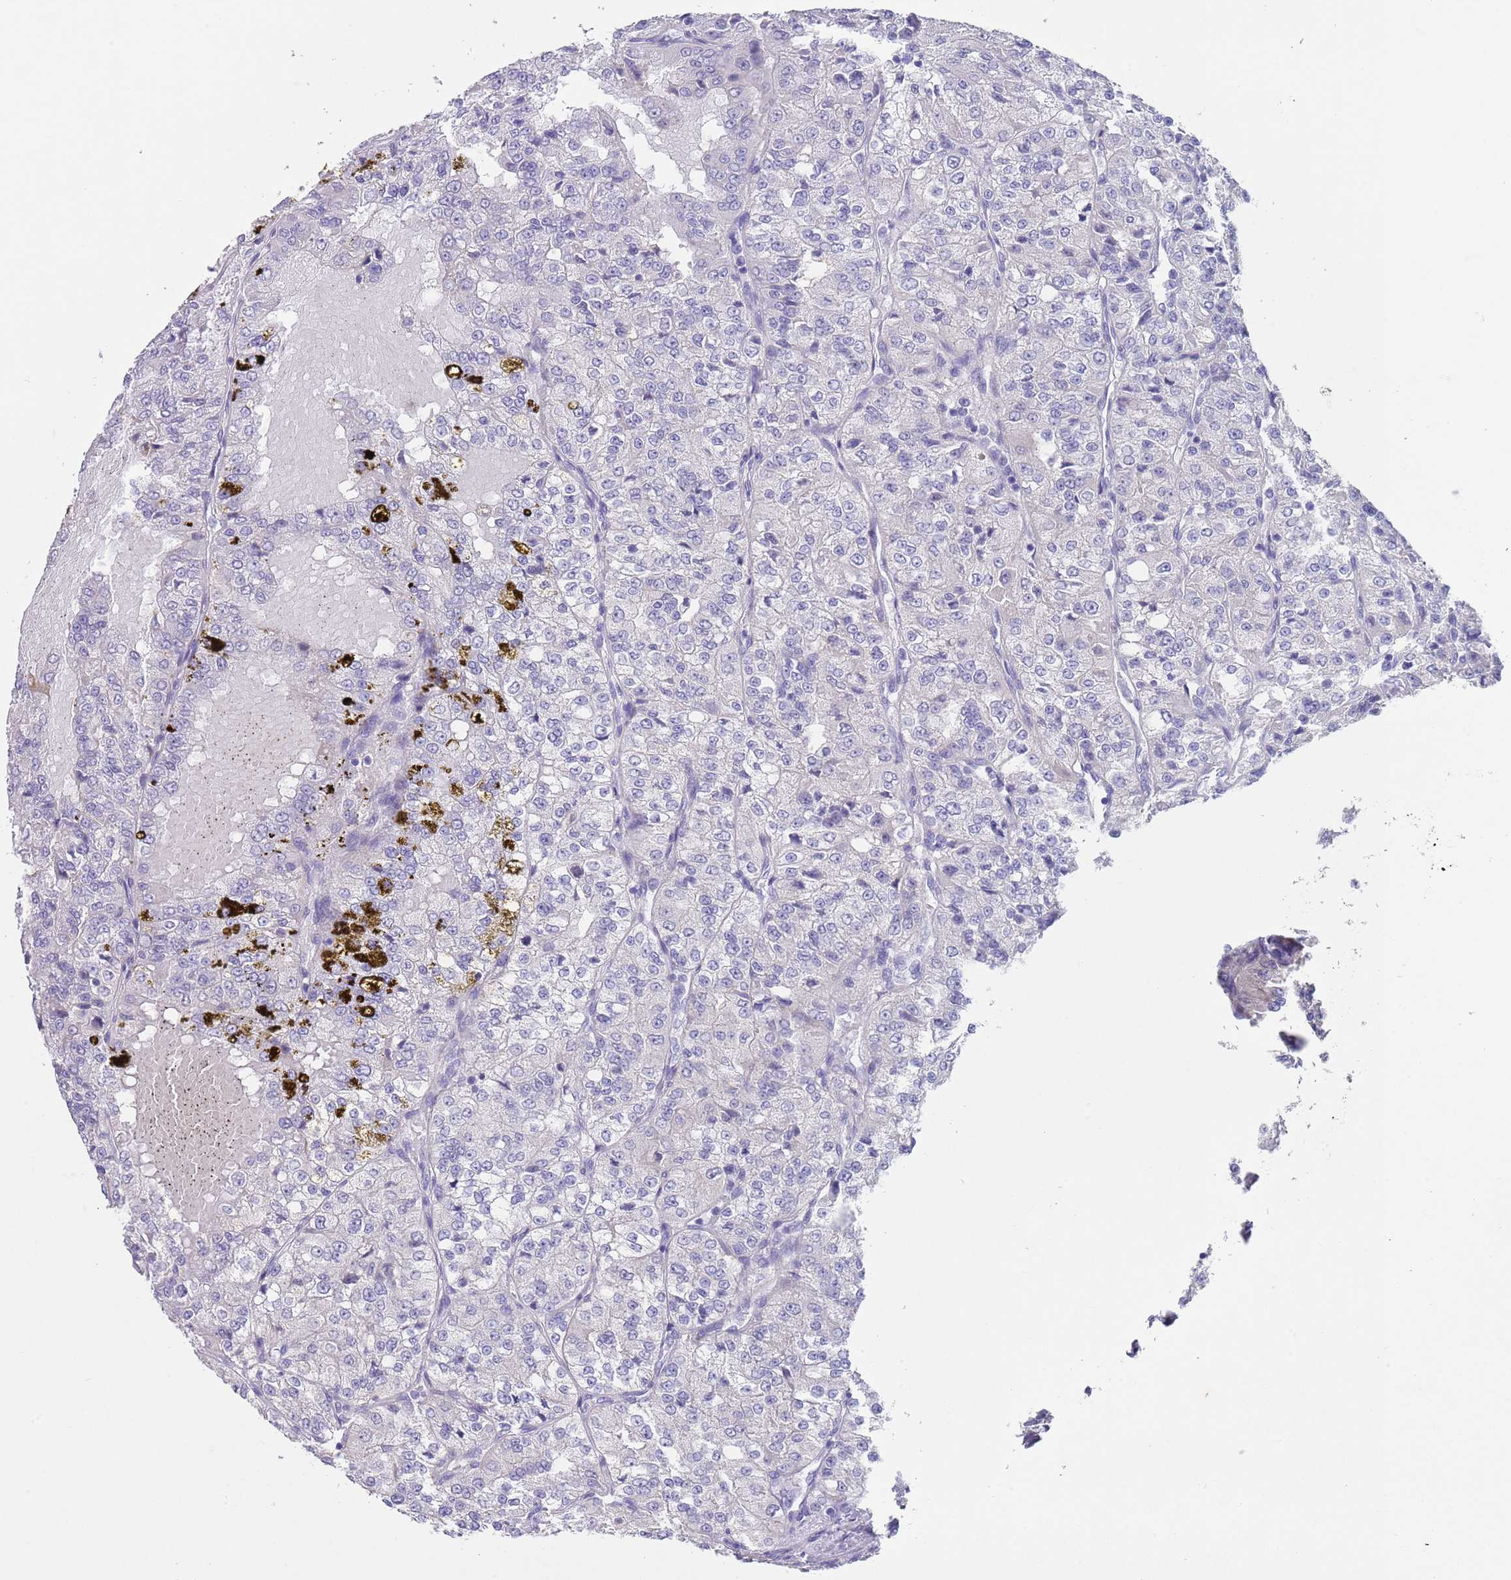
{"staining": {"intensity": "negative", "quantity": "none", "location": "none"}, "tissue": "renal cancer", "cell_type": "Tumor cells", "image_type": "cancer", "snomed": [{"axis": "morphology", "description": "Adenocarcinoma, NOS"}, {"axis": "topography", "description": "Kidney"}], "caption": "A histopathology image of human renal adenocarcinoma is negative for staining in tumor cells.", "gene": "RNF169", "patient": {"sex": "female", "age": 63}}